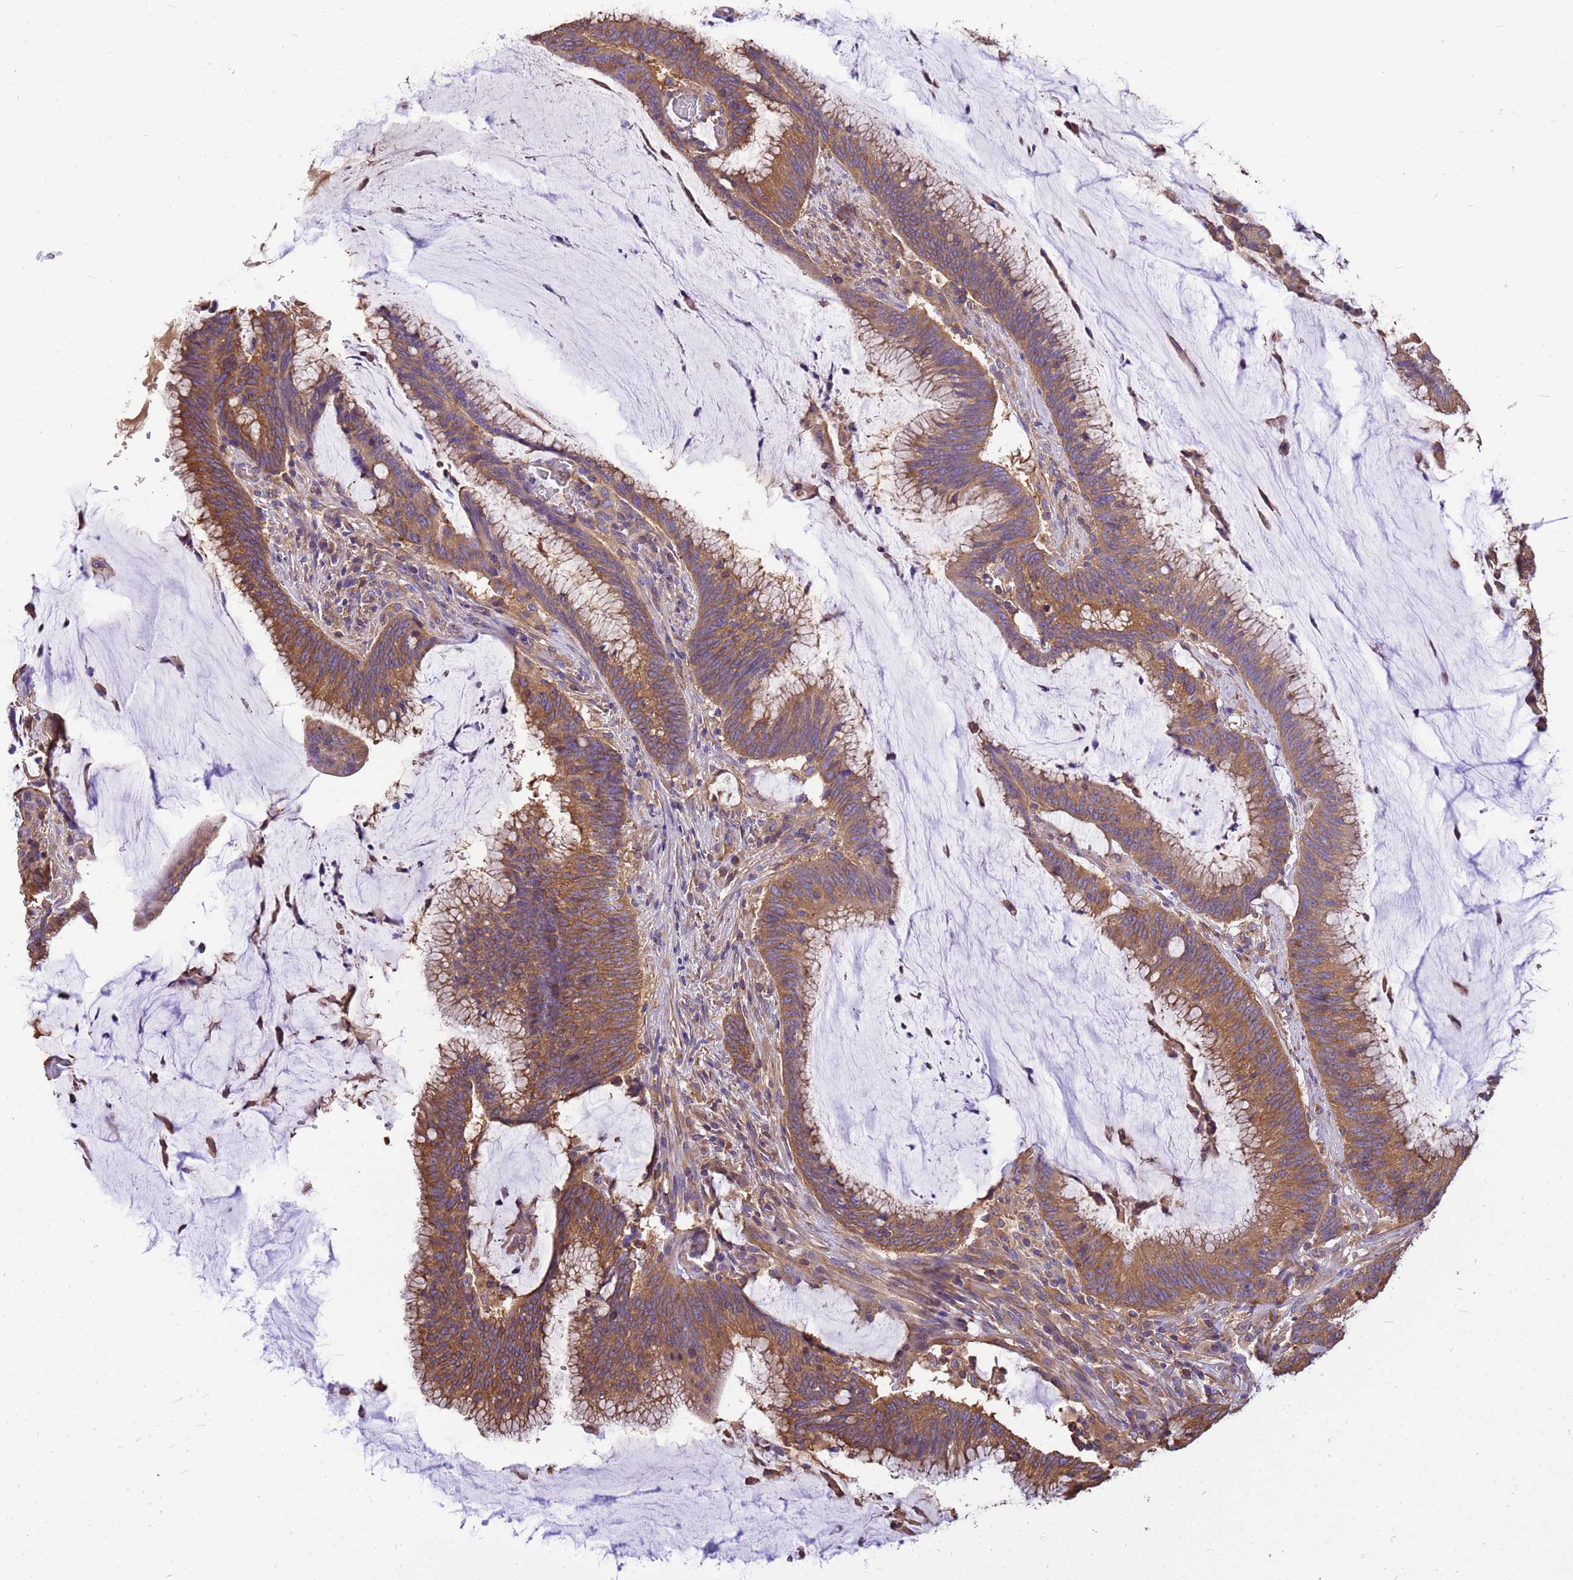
{"staining": {"intensity": "moderate", "quantity": ">75%", "location": "cytoplasmic/membranous"}, "tissue": "colorectal cancer", "cell_type": "Tumor cells", "image_type": "cancer", "snomed": [{"axis": "morphology", "description": "Adenocarcinoma, NOS"}, {"axis": "topography", "description": "Rectum"}], "caption": "Moderate cytoplasmic/membranous staining is appreciated in about >75% of tumor cells in colorectal cancer (adenocarcinoma).", "gene": "TUBB1", "patient": {"sex": "female", "age": 77}}